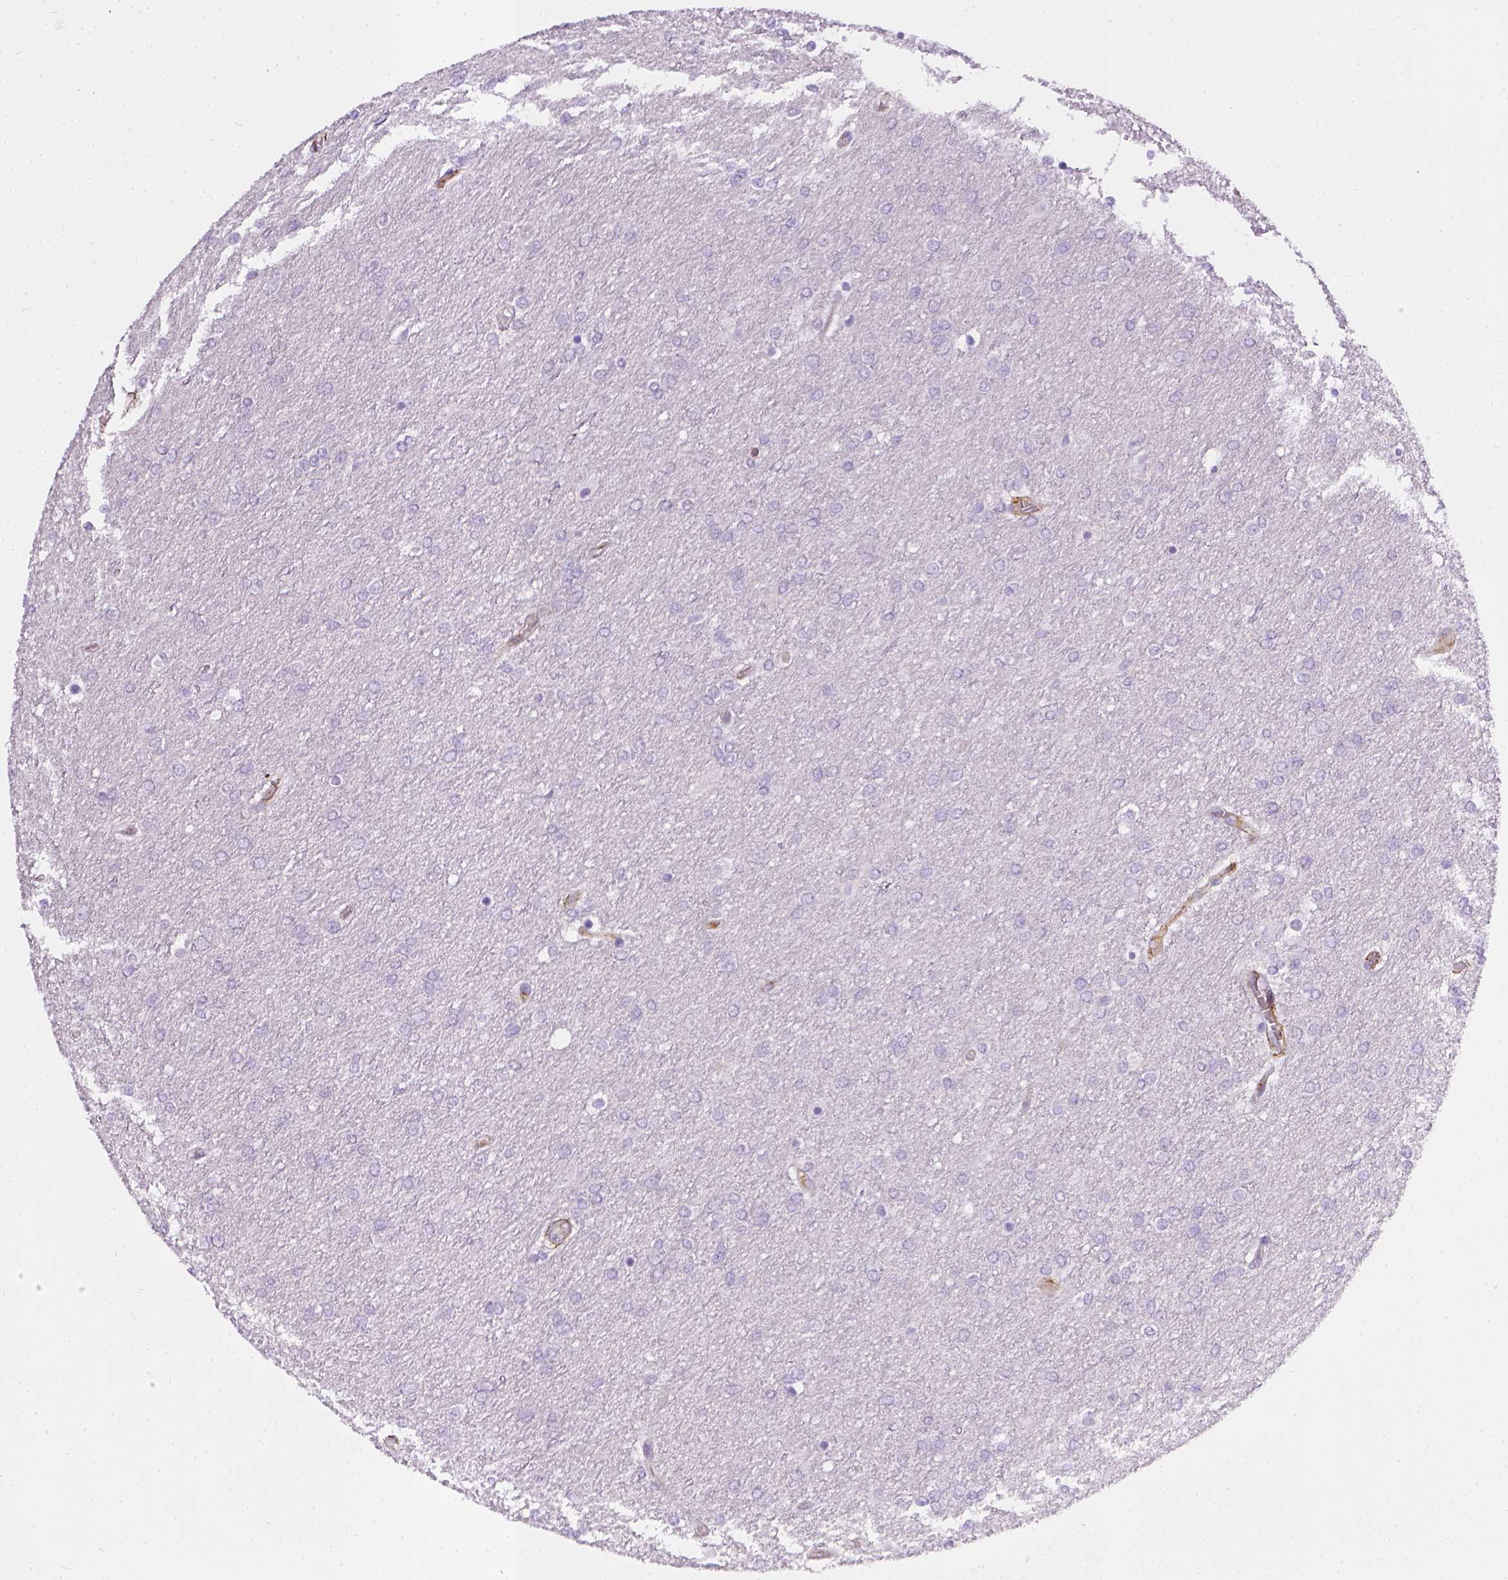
{"staining": {"intensity": "negative", "quantity": "none", "location": "none"}, "tissue": "glioma", "cell_type": "Tumor cells", "image_type": "cancer", "snomed": [{"axis": "morphology", "description": "Glioma, malignant, High grade"}, {"axis": "topography", "description": "Brain"}], "caption": "Immunohistochemical staining of malignant glioma (high-grade) exhibits no significant expression in tumor cells. (DAB IHC with hematoxylin counter stain).", "gene": "ENG", "patient": {"sex": "female", "age": 61}}